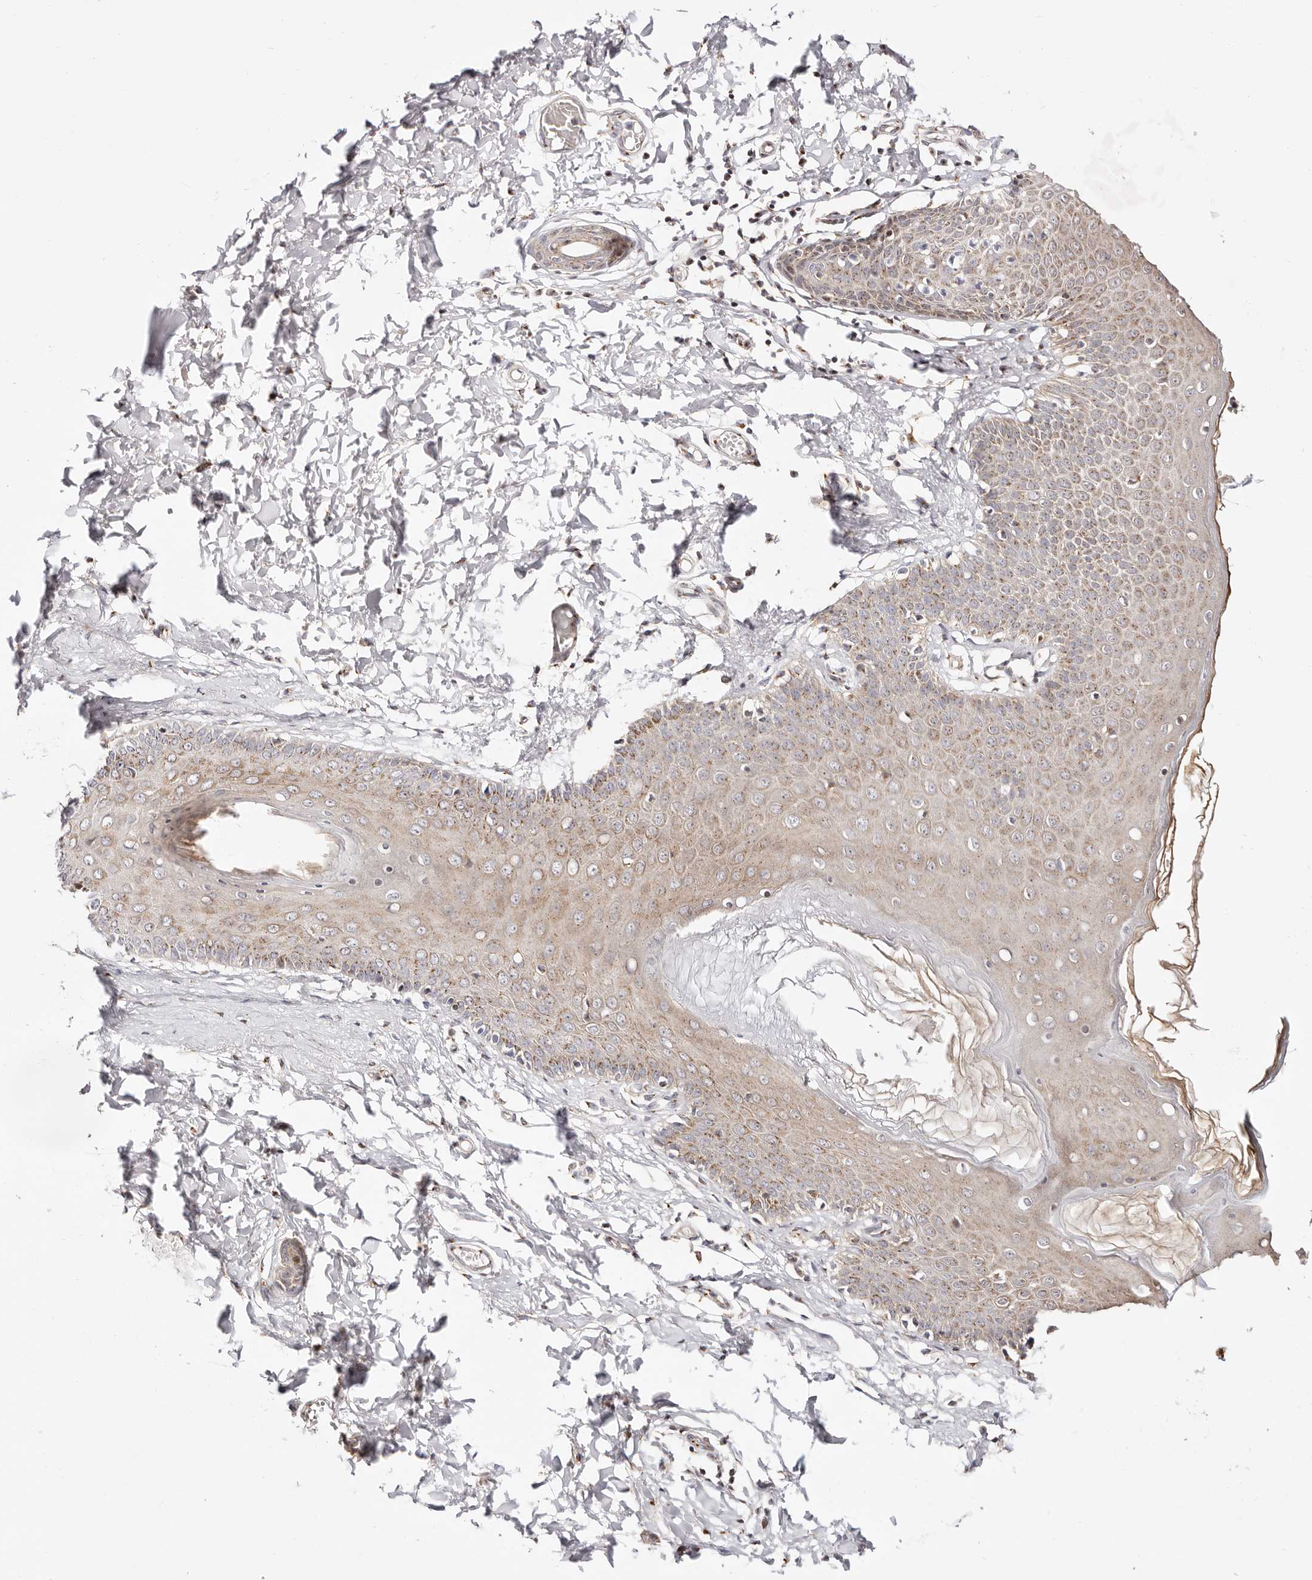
{"staining": {"intensity": "moderate", "quantity": "25%-75%", "location": "cytoplasmic/membranous"}, "tissue": "skin", "cell_type": "Epidermal cells", "image_type": "normal", "snomed": [{"axis": "morphology", "description": "Normal tissue, NOS"}, {"axis": "topography", "description": "Vulva"}], "caption": "Skin stained for a protein (brown) displays moderate cytoplasmic/membranous positive positivity in about 25%-75% of epidermal cells.", "gene": "MAPK6", "patient": {"sex": "female", "age": 66}}